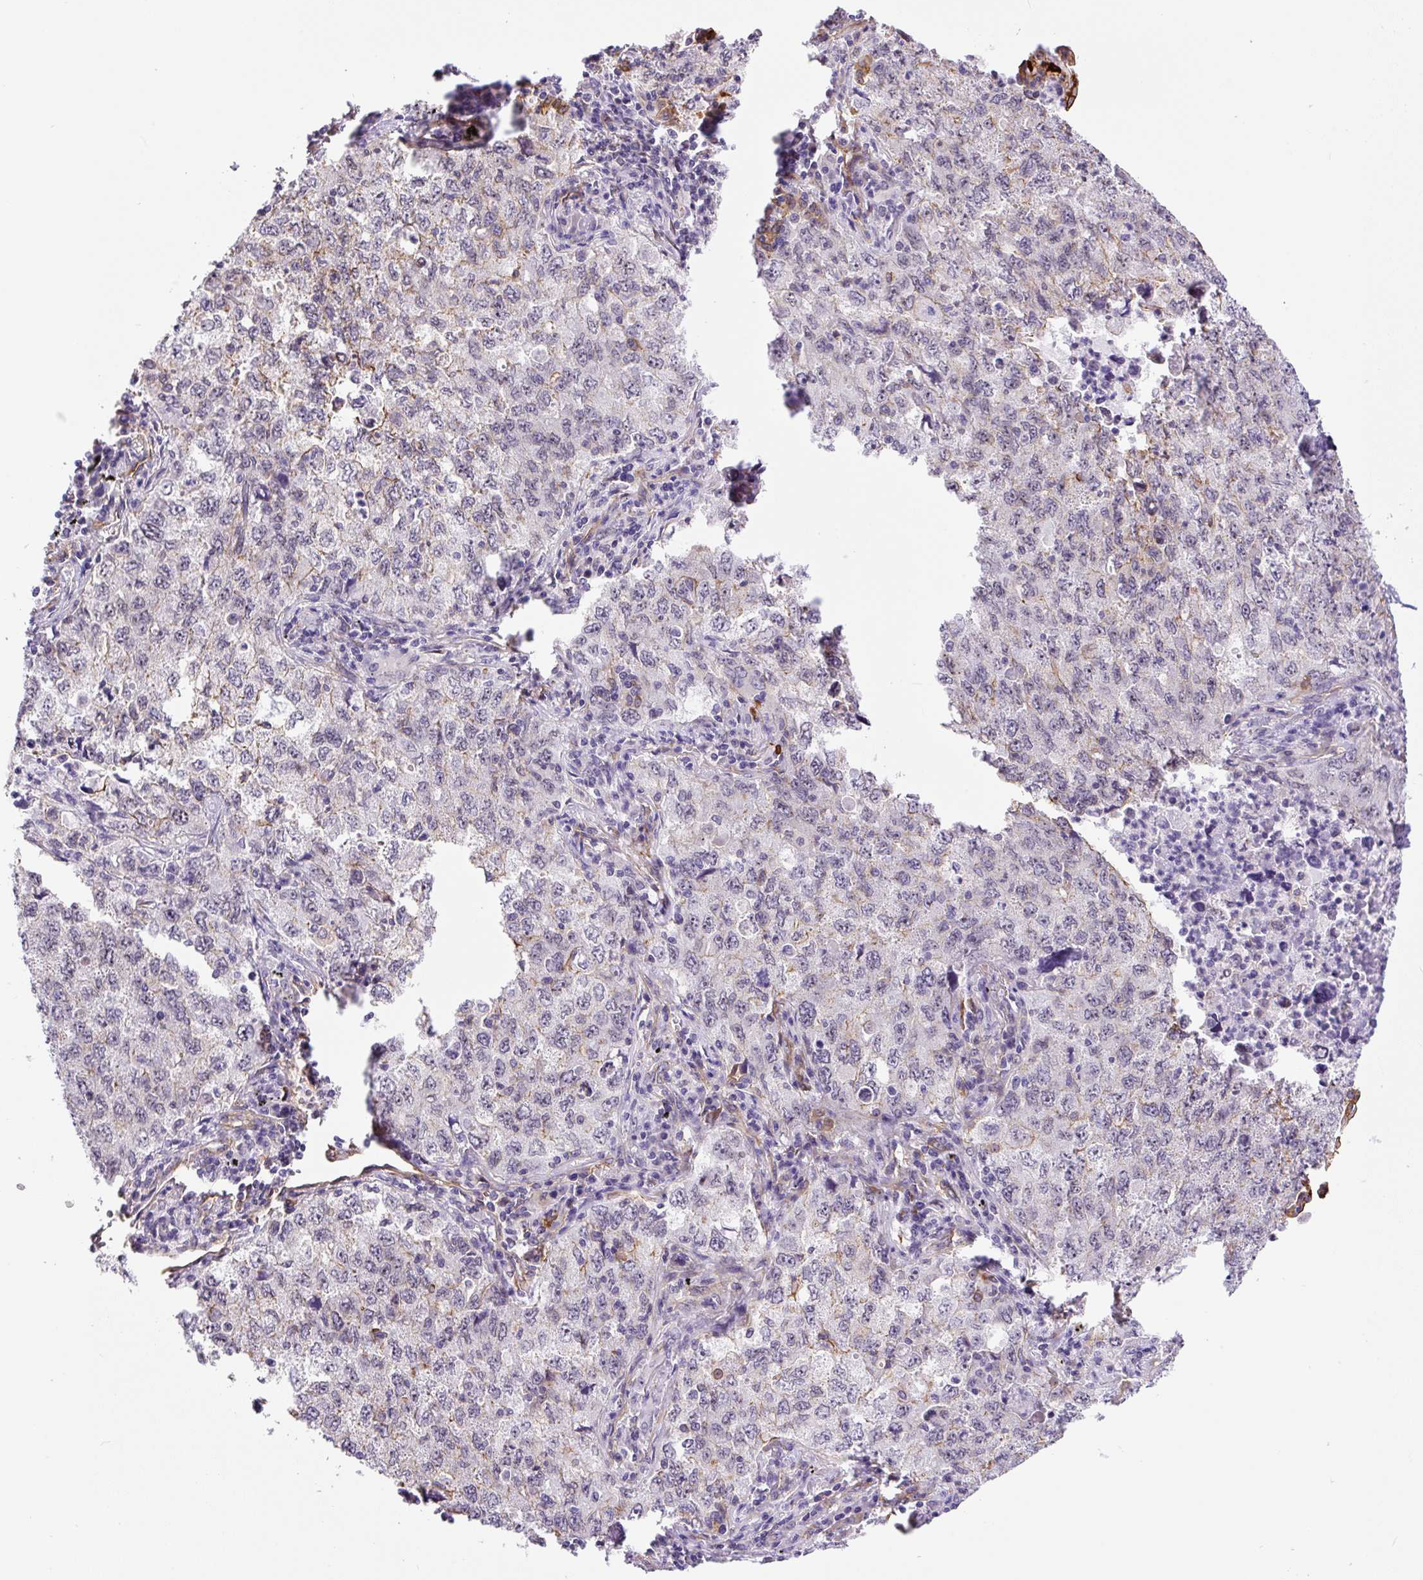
{"staining": {"intensity": "weak", "quantity": "<25%", "location": "cytoplasmic/membranous"}, "tissue": "lung cancer", "cell_type": "Tumor cells", "image_type": "cancer", "snomed": [{"axis": "morphology", "description": "Adenocarcinoma, NOS"}, {"axis": "topography", "description": "Lung"}], "caption": "Adenocarcinoma (lung) was stained to show a protein in brown. There is no significant expression in tumor cells.", "gene": "MYO5C", "patient": {"sex": "female", "age": 57}}